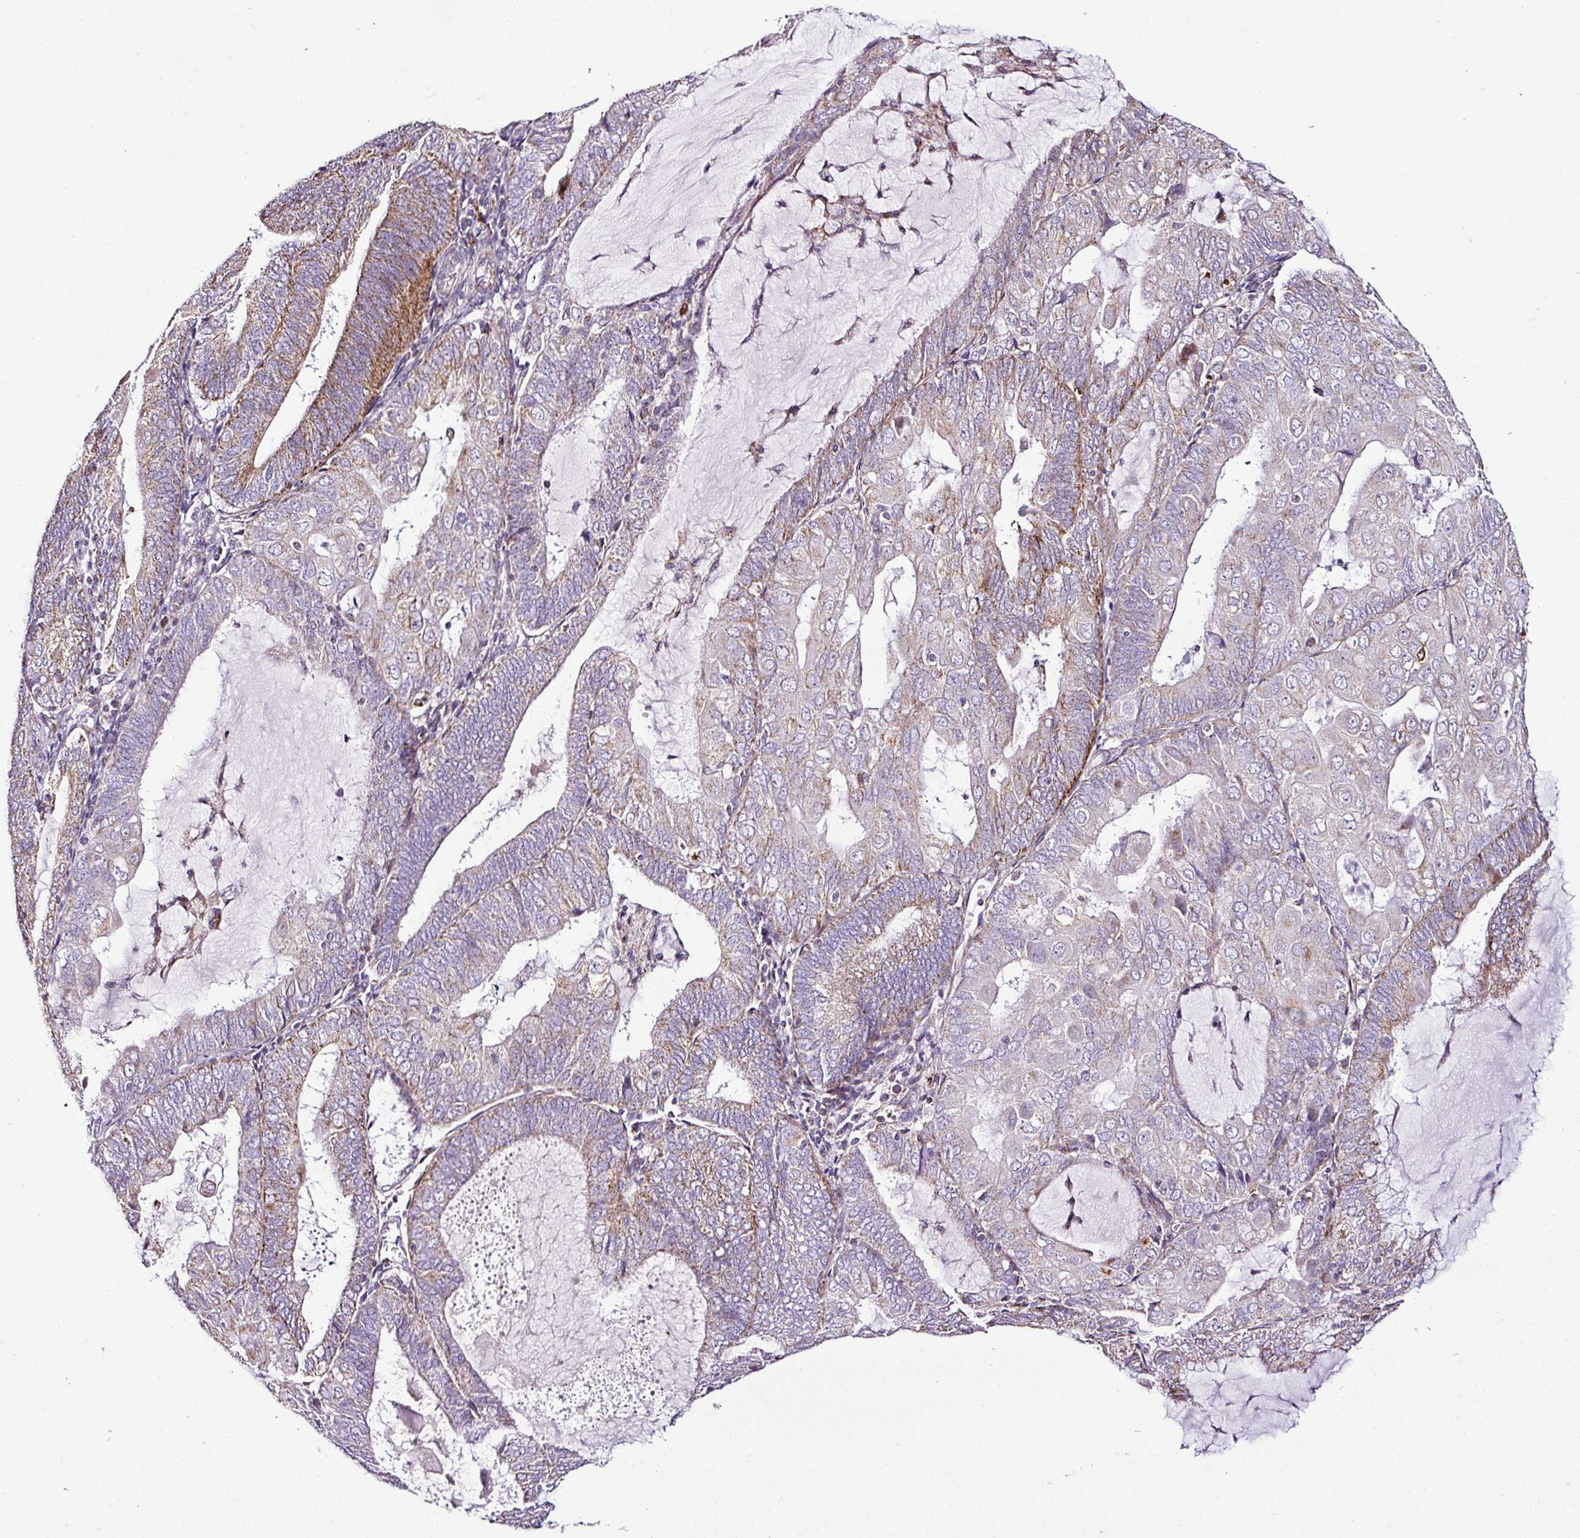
{"staining": {"intensity": "moderate", "quantity": "25%-75%", "location": "cytoplasmic/membranous"}, "tissue": "endometrial cancer", "cell_type": "Tumor cells", "image_type": "cancer", "snomed": [{"axis": "morphology", "description": "Adenocarcinoma, NOS"}, {"axis": "topography", "description": "Endometrium"}], "caption": "Protein expression analysis of endometrial cancer (adenocarcinoma) demonstrates moderate cytoplasmic/membranous staining in approximately 25%-75% of tumor cells. Using DAB (brown) and hematoxylin (blue) stains, captured at high magnification using brightfield microscopy.", "gene": "DPAGT1", "patient": {"sex": "female", "age": 81}}